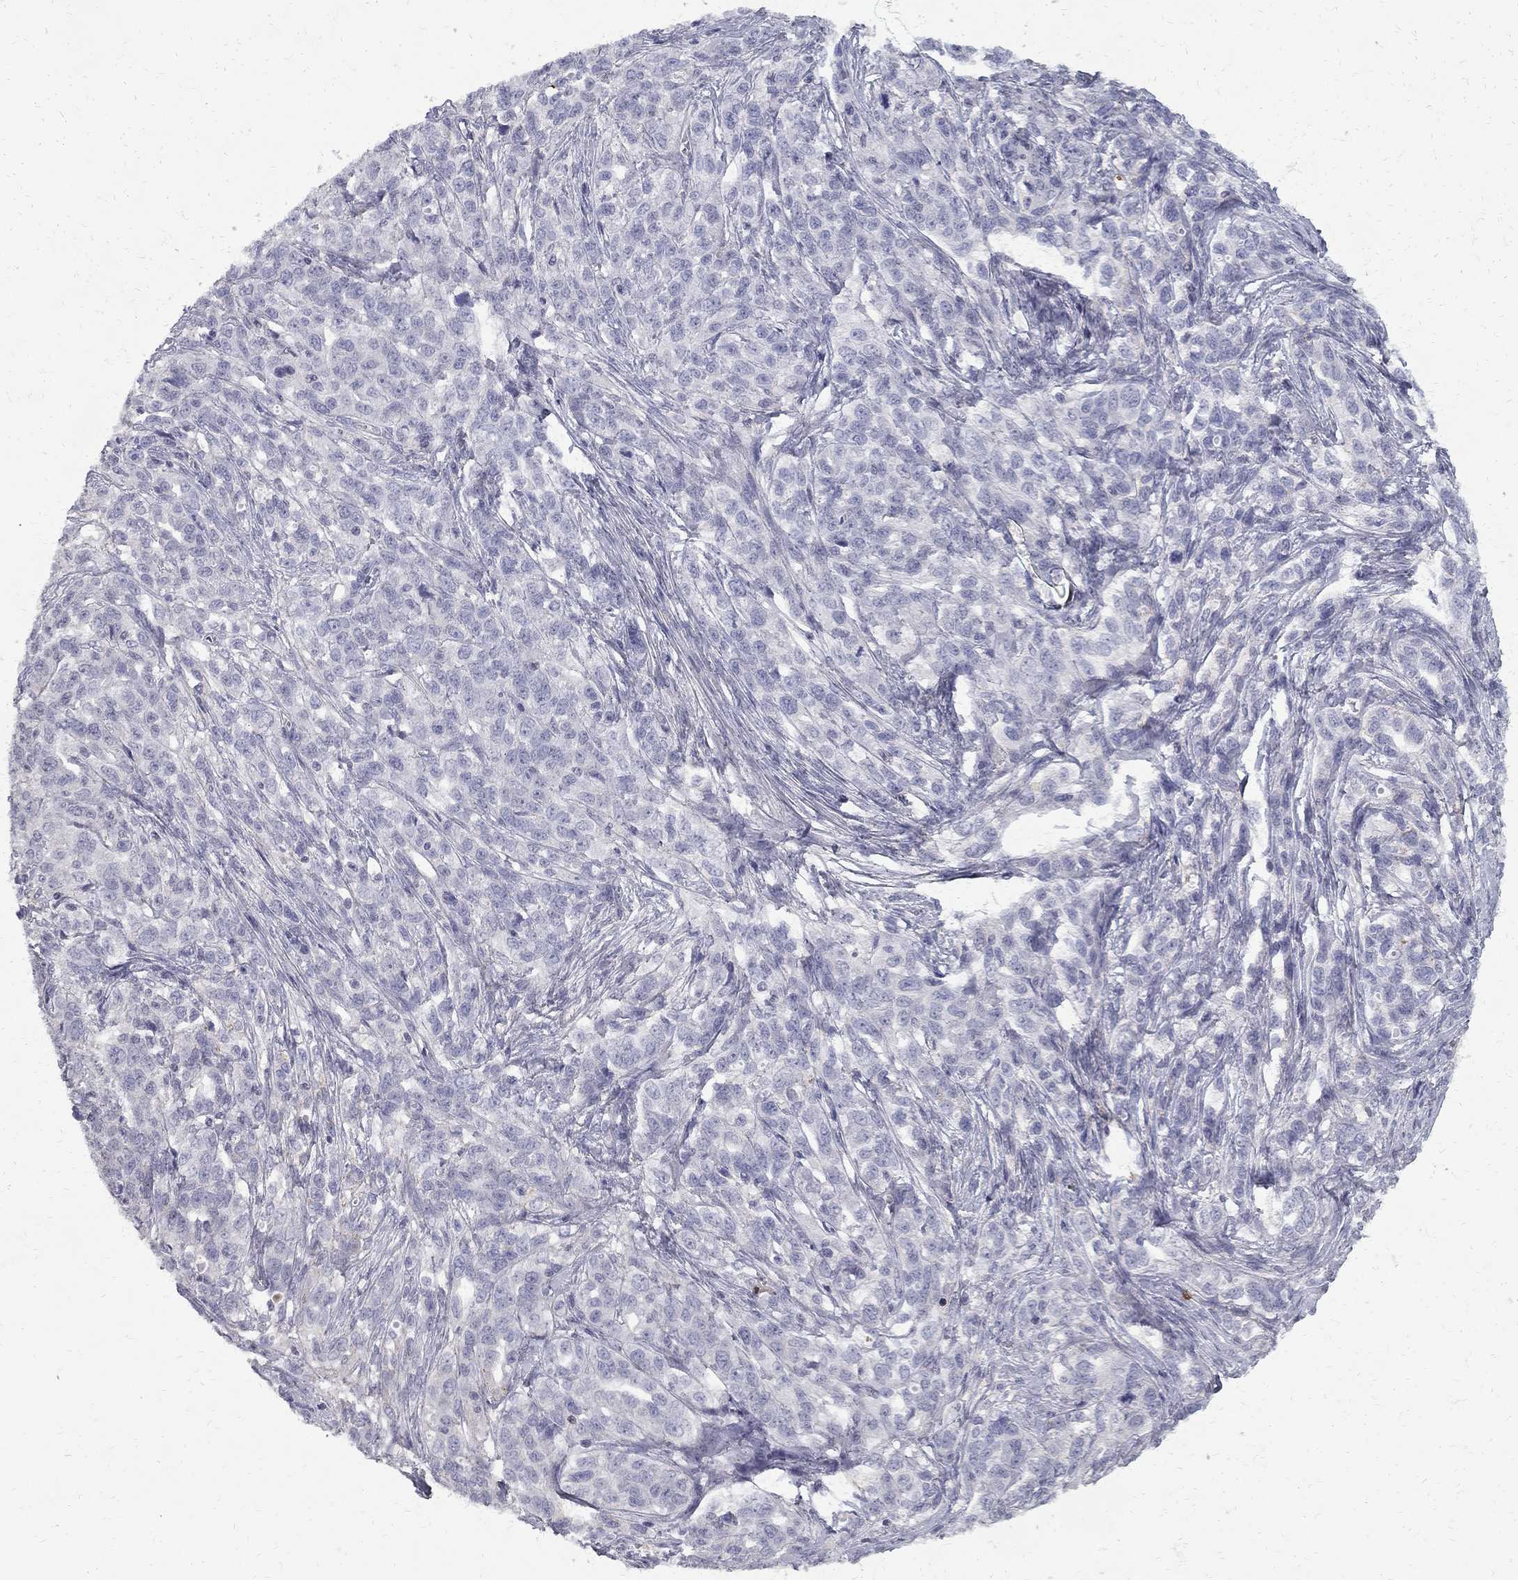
{"staining": {"intensity": "negative", "quantity": "none", "location": "none"}, "tissue": "ovarian cancer", "cell_type": "Tumor cells", "image_type": "cancer", "snomed": [{"axis": "morphology", "description": "Cystadenocarcinoma, serous, NOS"}, {"axis": "topography", "description": "Ovary"}], "caption": "This is an immunohistochemistry (IHC) photomicrograph of human ovarian cancer. There is no positivity in tumor cells.", "gene": "CLIC6", "patient": {"sex": "female", "age": 71}}